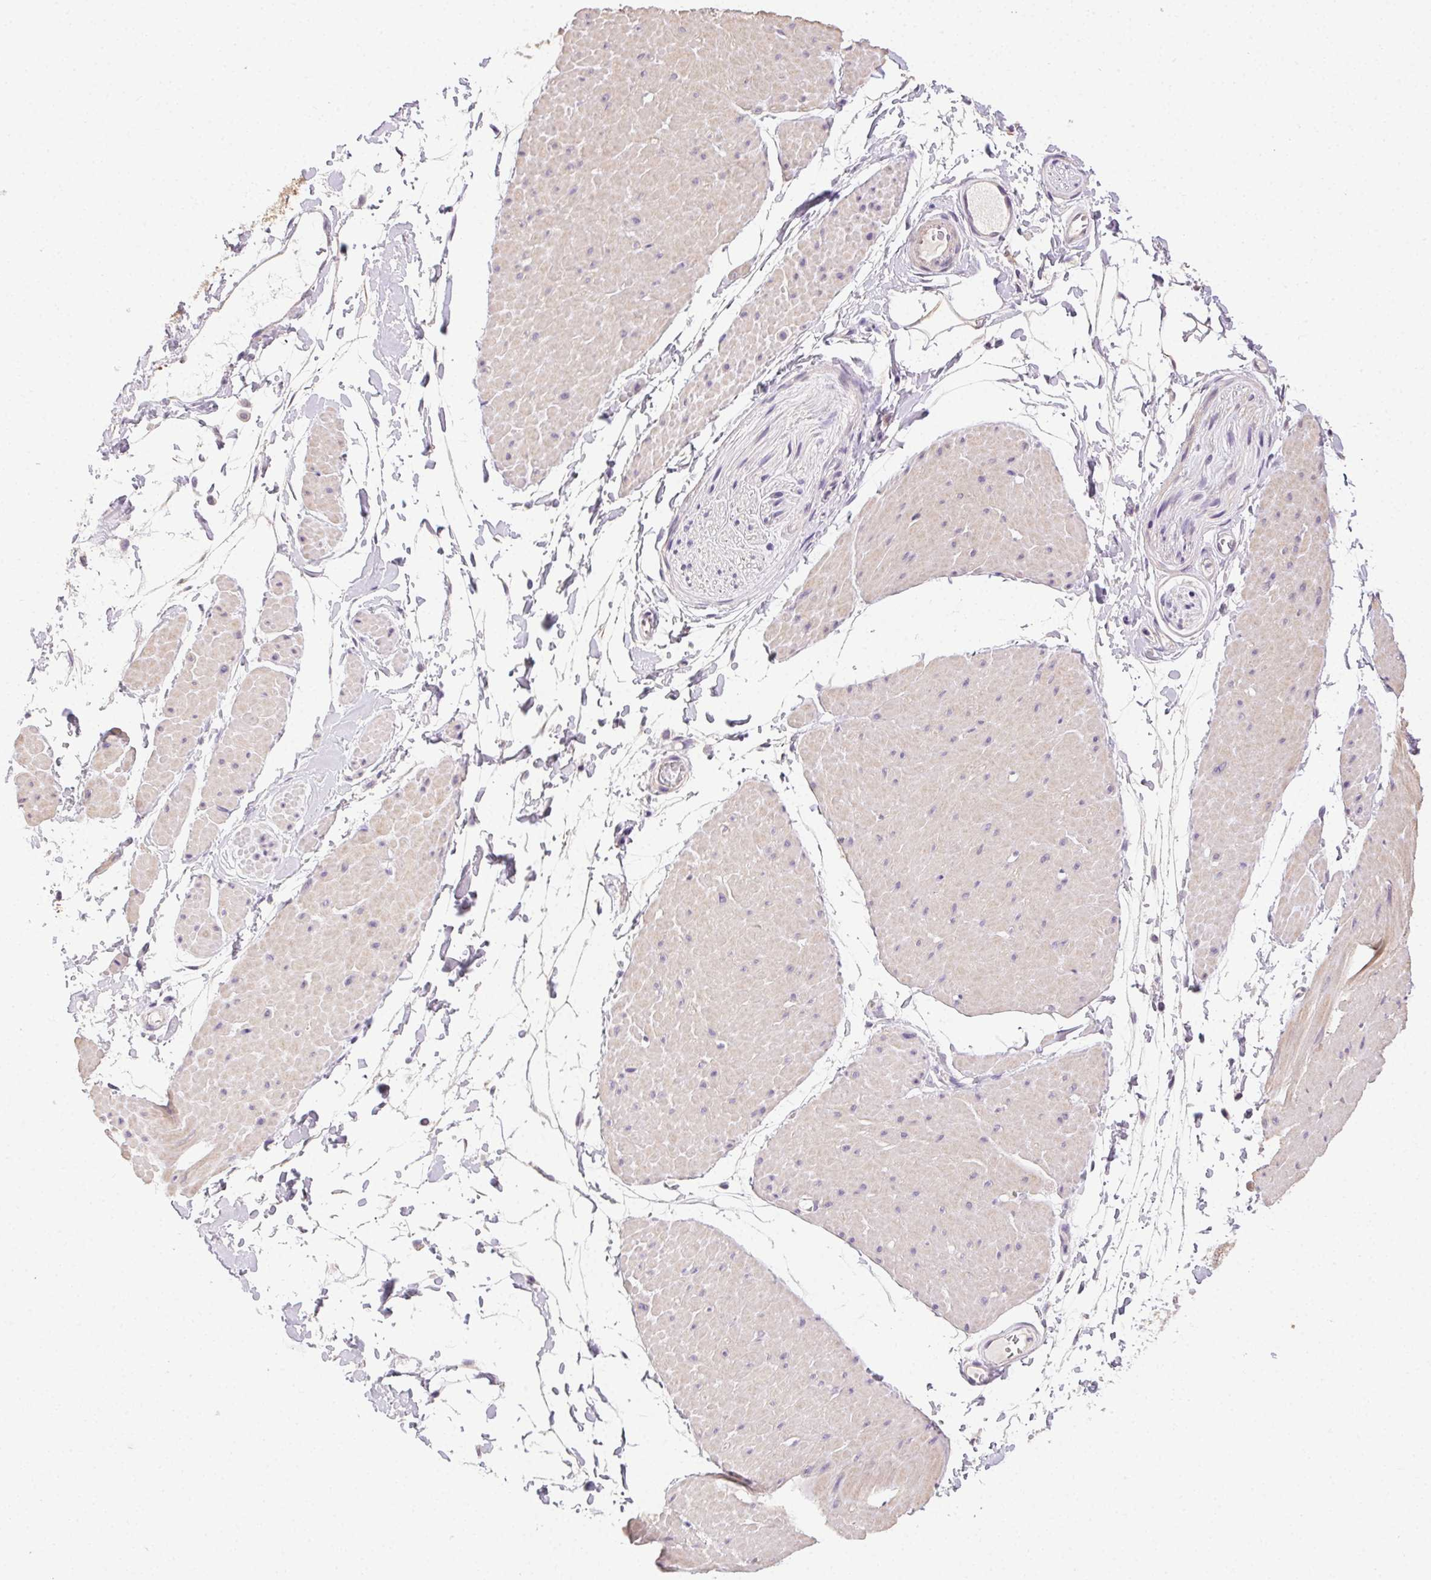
{"staining": {"intensity": "negative", "quantity": "none", "location": "none"}, "tissue": "adipose tissue", "cell_type": "Adipocytes", "image_type": "normal", "snomed": [{"axis": "morphology", "description": "Normal tissue, NOS"}, {"axis": "topography", "description": "Smooth muscle"}, {"axis": "topography", "description": "Peripheral nerve tissue"}], "caption": "Adipose tissue was stained to show a protein in brown. There is no significant positivity in adipocytes. (Immunohistochemistry, brightfield microscopy, high magnification).", "gene": "SYCE2", "patient": {"sex": "male", "age": 58}}